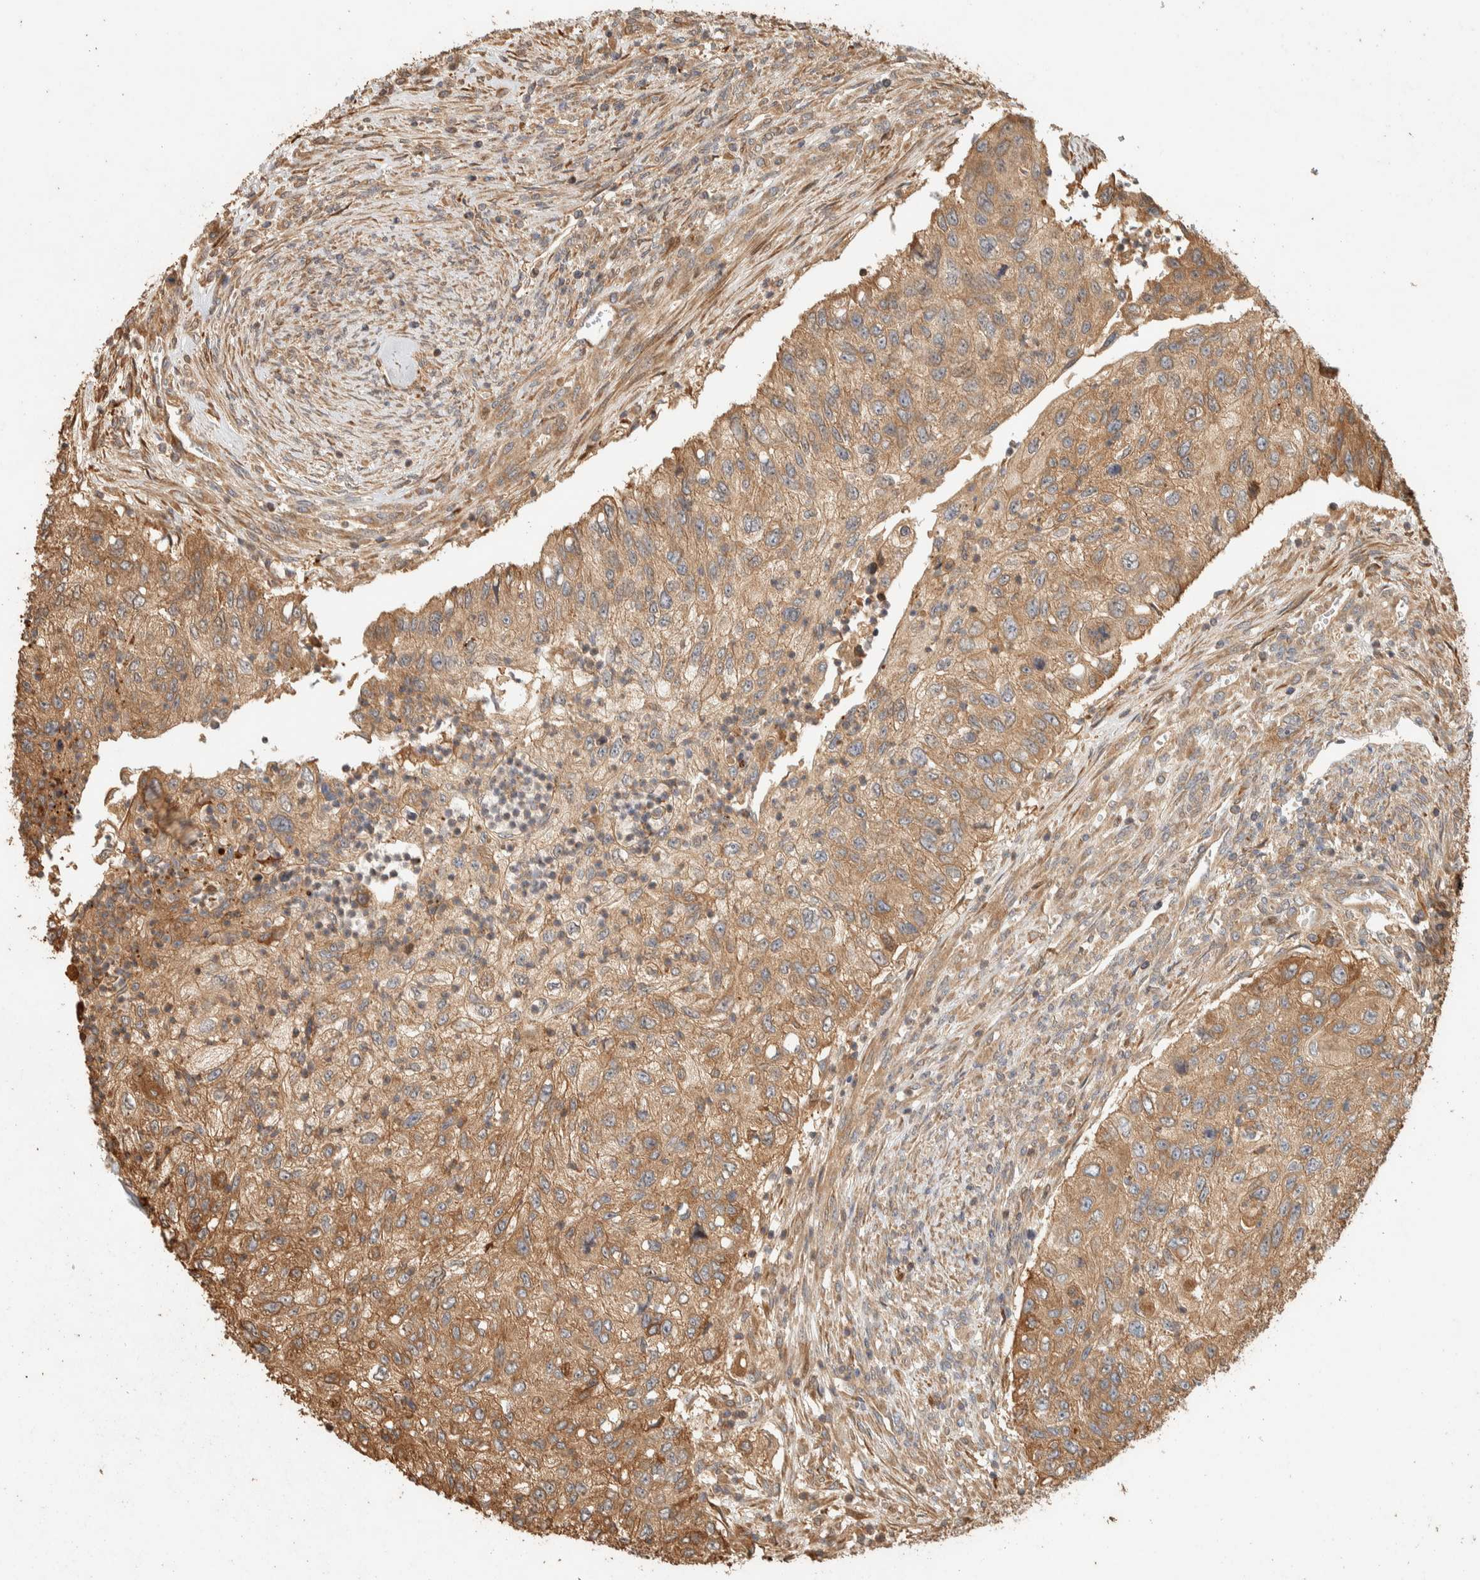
{"staining": {"intensity": "moderate", "quantity": ">75%", "location": "cytoplasmic/membranous"}, "tissue": "urothelial cancer", "cell_type": "Tumor cells", "image_type": "cancer", "snomed": [{"axis": "morphology", "description": "Urothelial carcinoma, High grade"}, {"axis": "topography", "description": "Urinary bladder"}], "caption": "Protein staining of high-grade urothelial carcinoma tissue reveals moderate cytoplasmic/membranous staining in about >75% of tumor cells.", "gene": "EXOC7", "patient": {"sex": "female", "age": 60}}